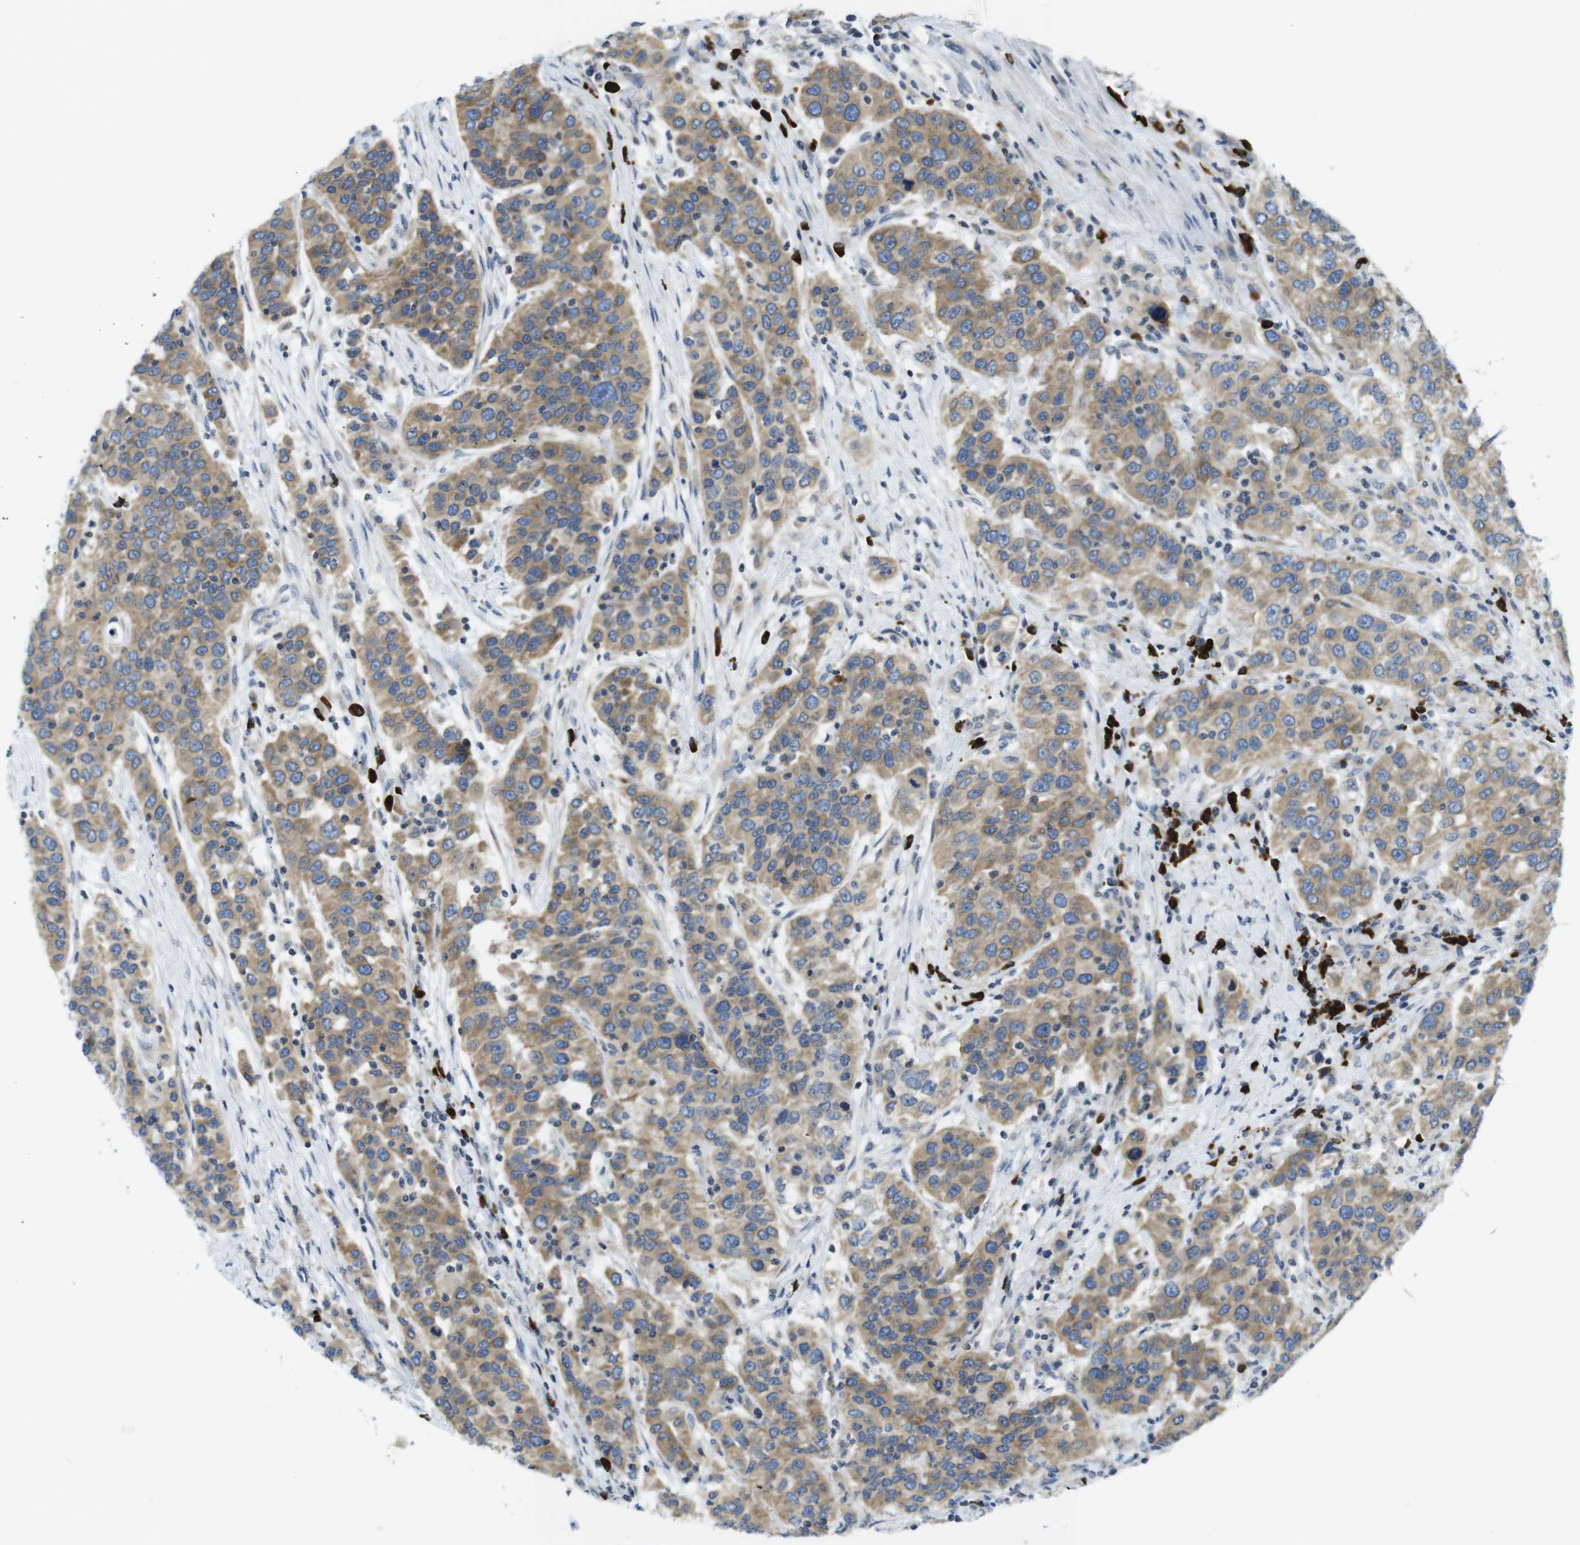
{"staining": {"intensity": "moderate", "quantity": ">75%", "location": "cytoplasmic/membranous"}, "tissue": "urothelial cancer", "cell_type": "Tumor cells", "image_type": "cancer", "snomed": [{"axis": "morphology", "description": "Urothelial carcinoma, High grade"}, {"axis": "topography", "description": "Urinary bladder"}], "caption": "Immunohistochemistry (IHC) micrograph of neoplastic tissue: urothelial carcinoma (high-grade) stained using immunohistochemistry (IHC) demonstrates medium levels of moderate protein expression localized specifically in the cytoplasmic/membranous of tumor cells, appearing as a cytoplasmic/membranous brown color.", "gene": "CLPTM1L", "patient": {"sex": "female", "age": 80}}